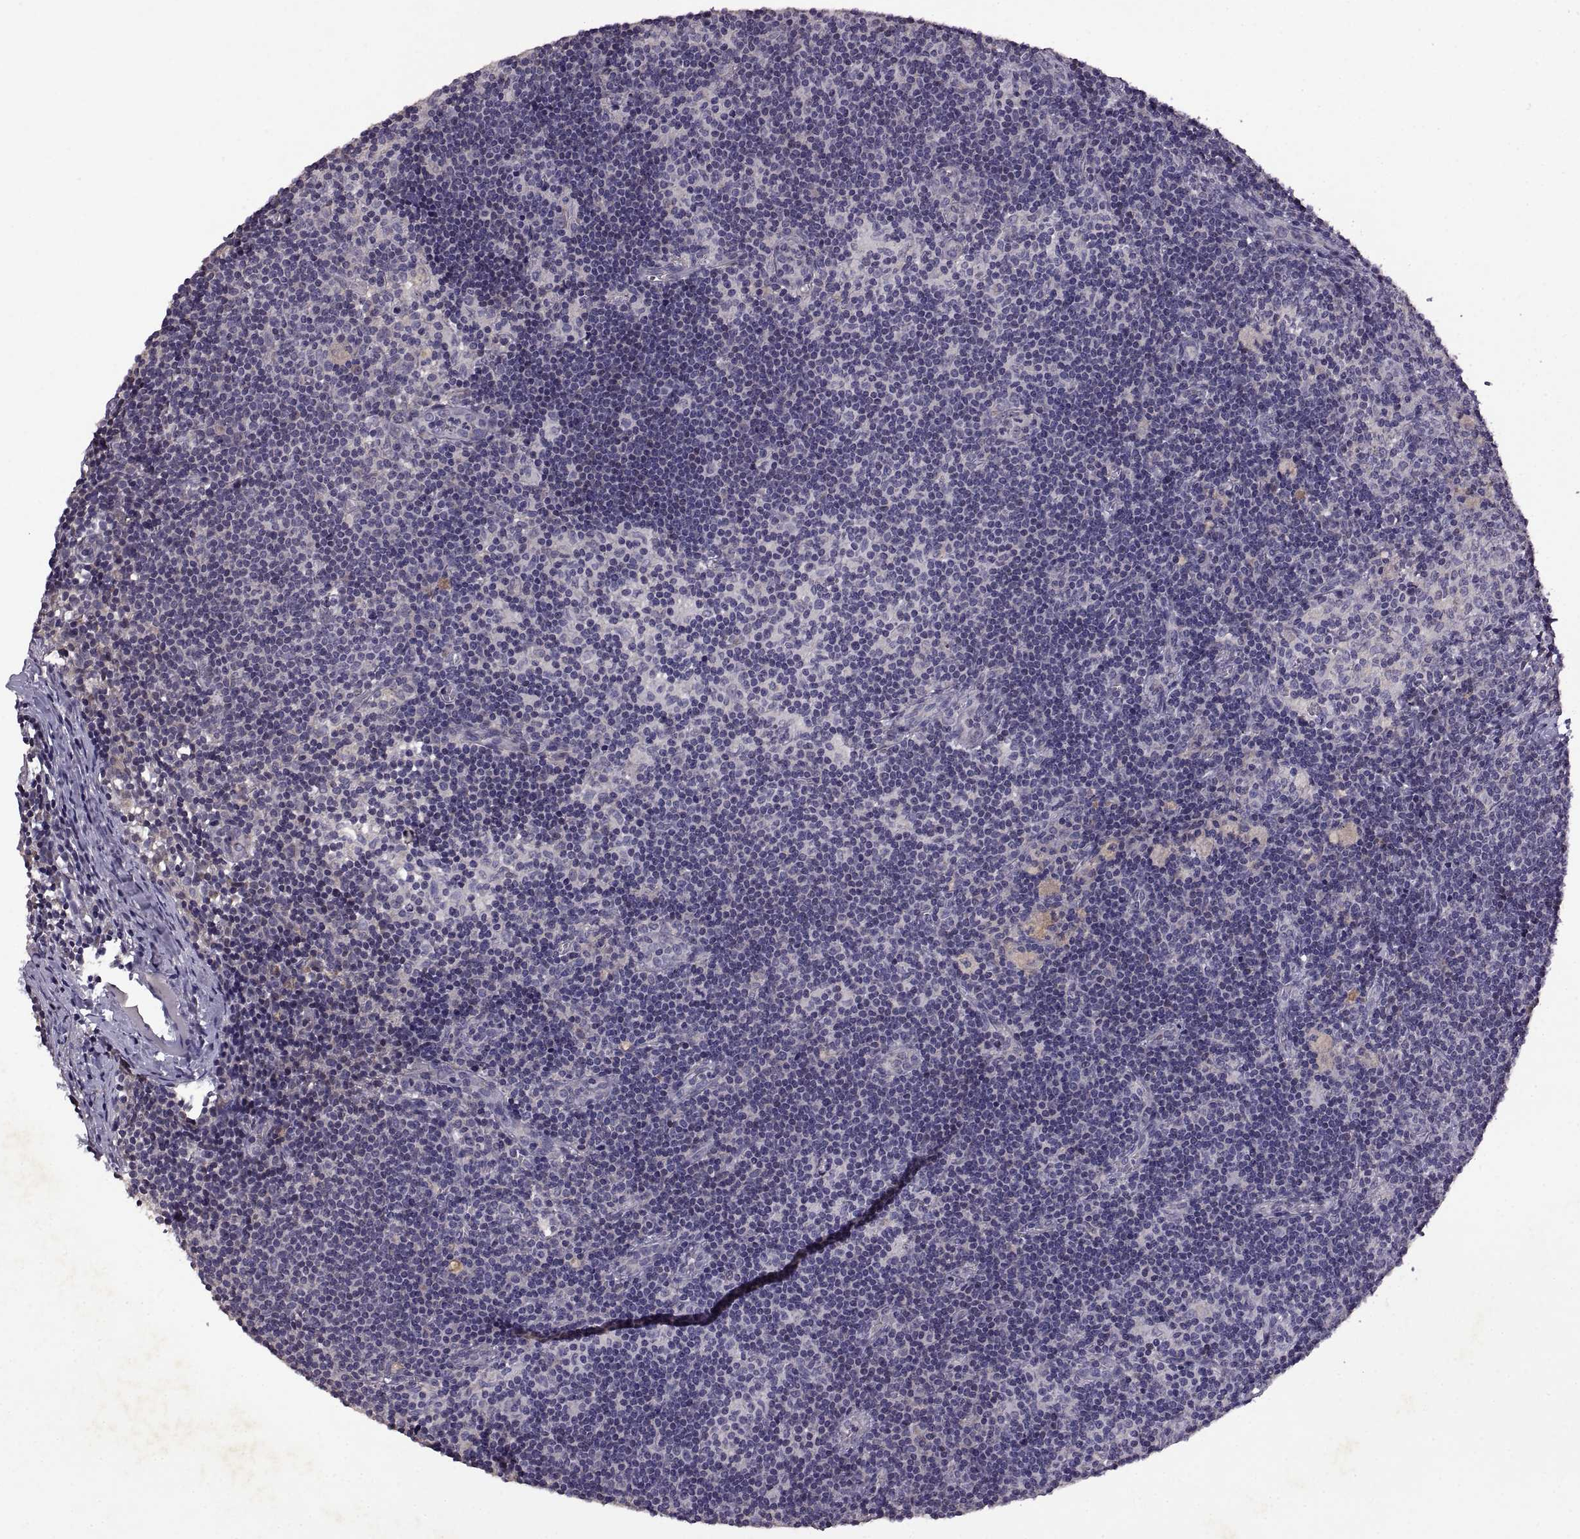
{"staining": {"intensity": "negative", "quantity": "none", "location": "none"}, "tissue": "lymph node", "cell_type": "Germinal center cells", "image_type": "normal", "snomed": [{"axis": "morphology", "description": "Normal tissue, NOS"}, {"axis": "topography", "description": "Lymph node"}], "caption": "The IHC image has no significant expression in germinal center cells of lymph node. (DAB (3,3'-diaminobenzidine) immunohistochemistry (IHC) visualized using brightfield microscopy, high magnification).", "gene": "DEFB136", "patient": {"sex": "female", "age": 52}}